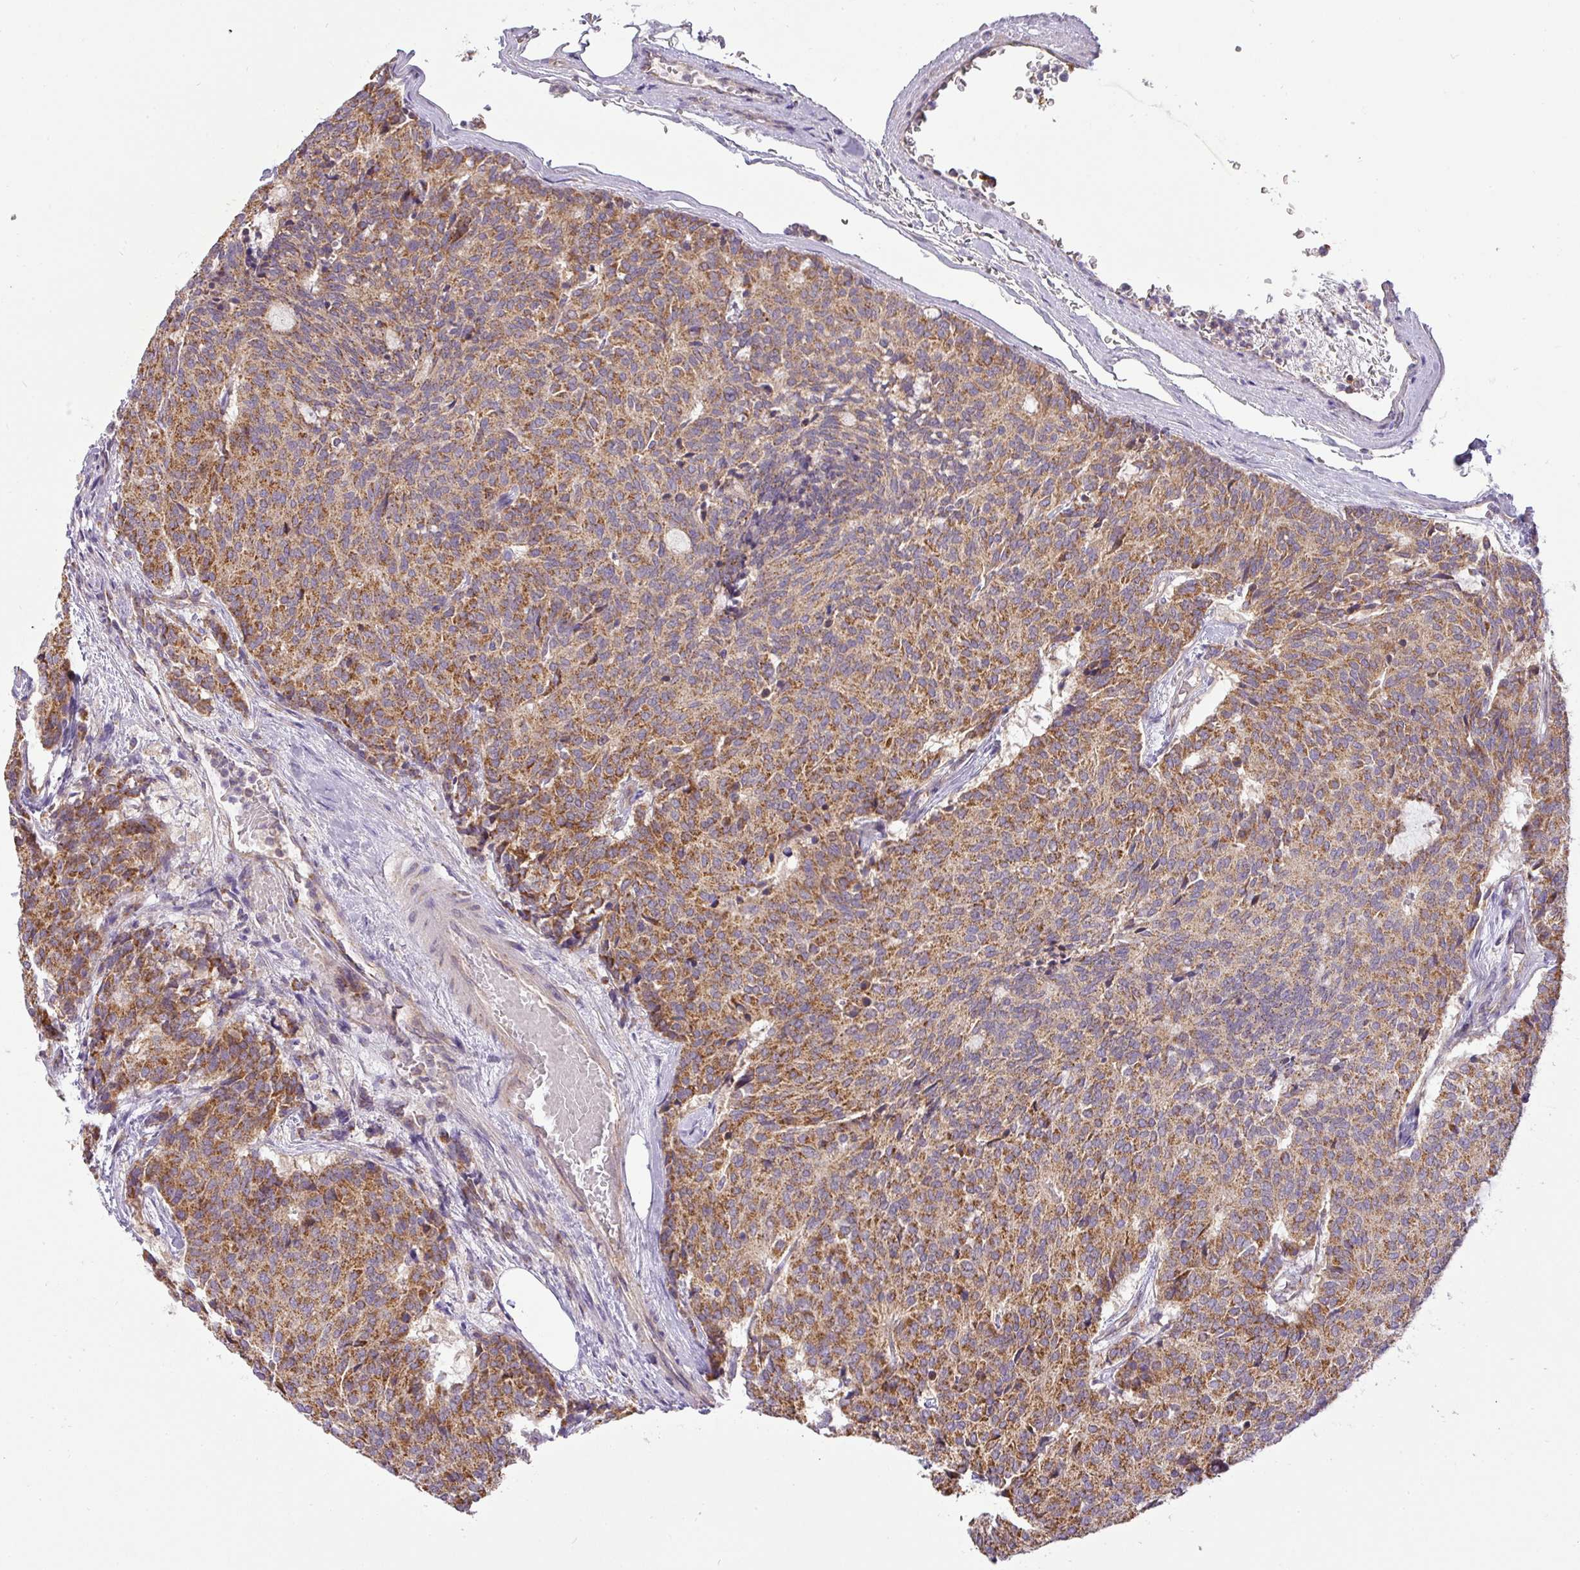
{"staining": {"intensity": "moderate", "quantity": ">75%", "location": "cytoplasmic/membranous"}, "tissue": "carcinoid", "cell_type": "Tumor cells", "image_type": "cancer", "snomed": [{"axis": "morphology", "description": "Carcinoid, malignant, NOS"}, {"axis": "topography", "description": "Pancreas"}], "caption": "This micrograph reveals immunohistochemistry staining of carcinoid (malignant), with medium moderate cytoplasmic/membranous positivity in approximately >75% of tumor cells.", "gene": "ZNF211", "patient": {"sex": "female", "age": 54}}